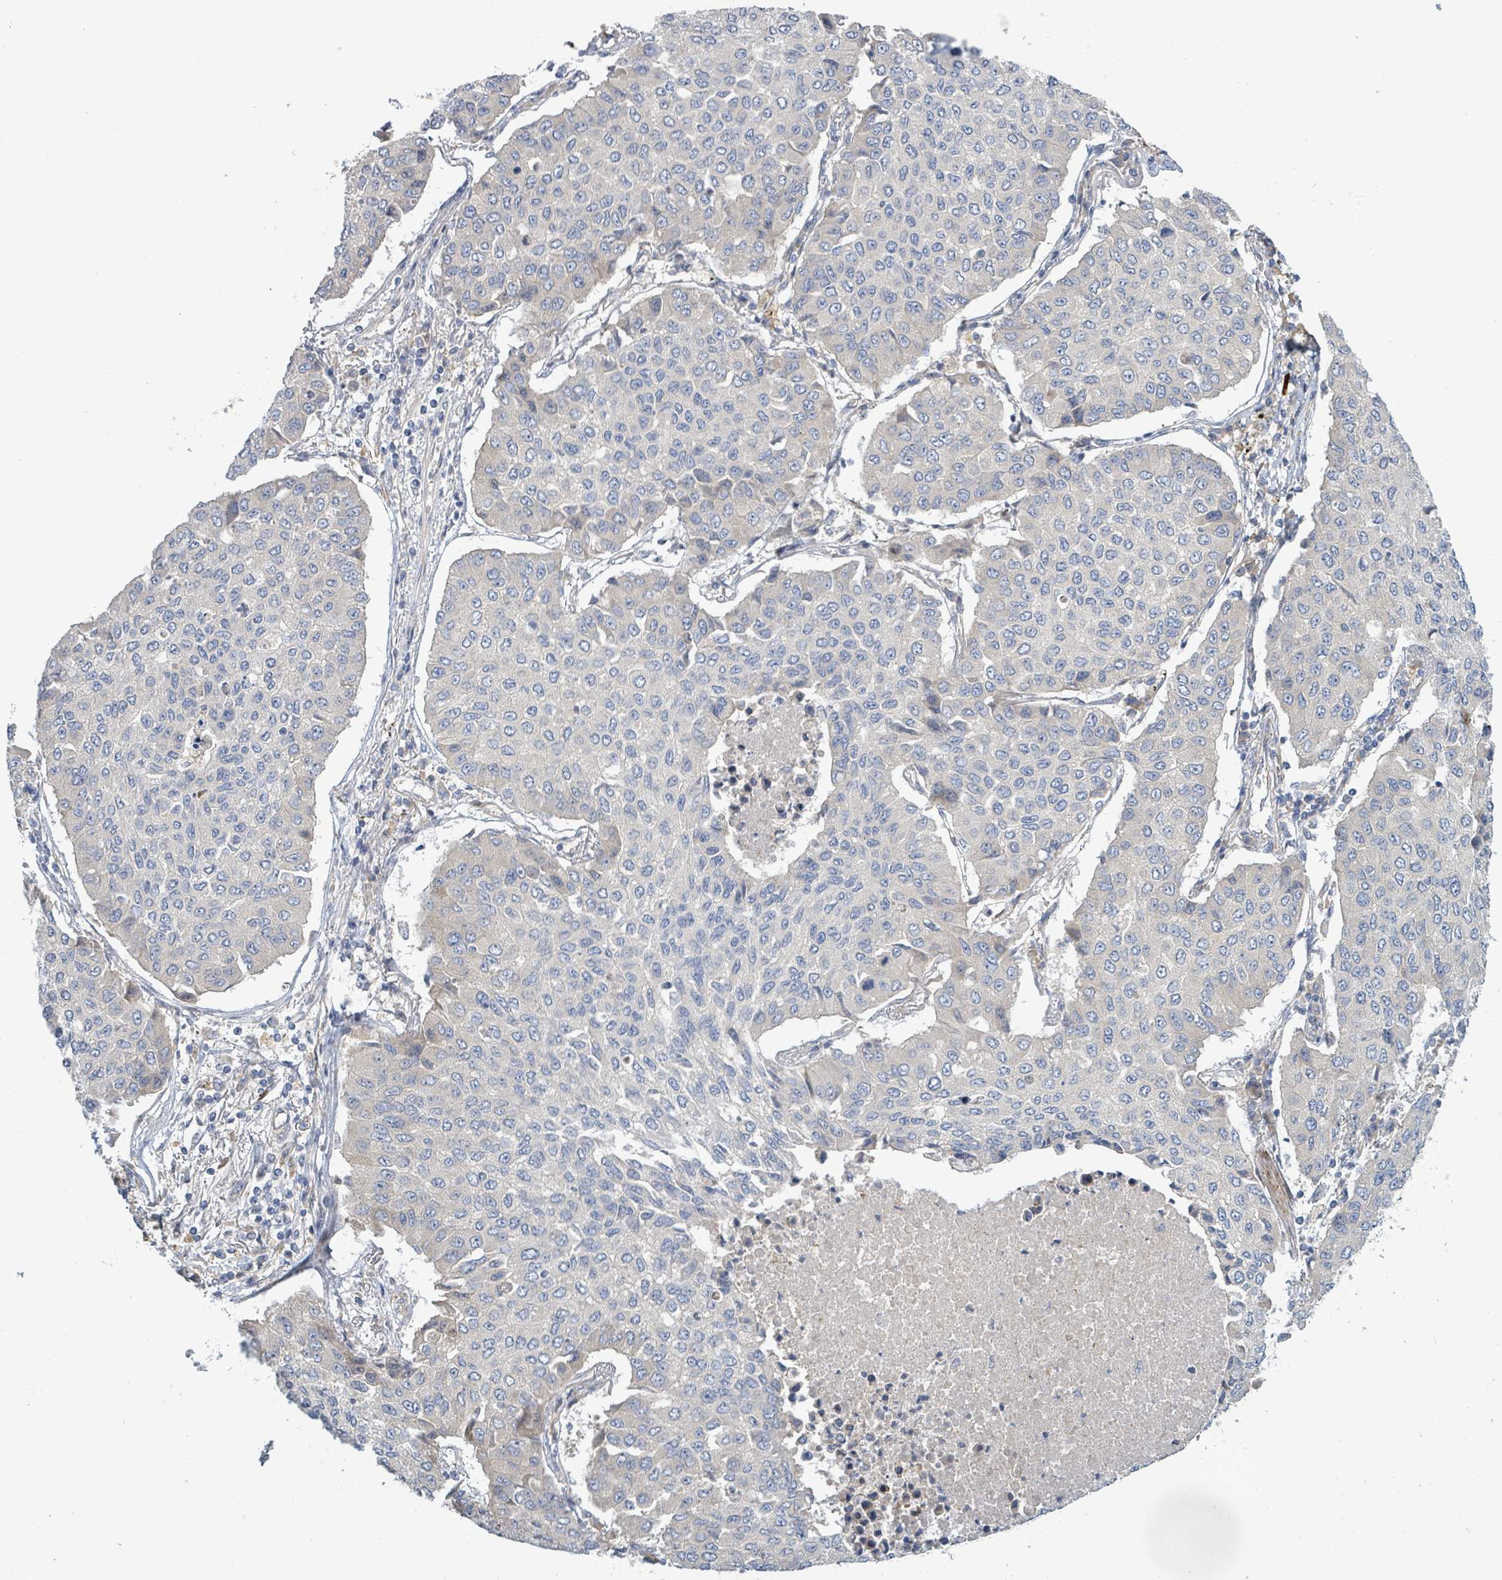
{"staining": {"intensity": "negative", "quantity": "none", "location": "none"}, "tissue": "lung cancer", "cell_type": "Tumor cells", "image_type": "cancer", "snomed": [{"axis": "morphology", "description": "Squamous cell carcinoma, NOS"}, {"axis": "topography", "description": "Lung"}], "caption": "There is no significant staining in tumor cells of lung cancer.", "gene": "CFAP210", "patient": {"sex": "male", "age": 74}}